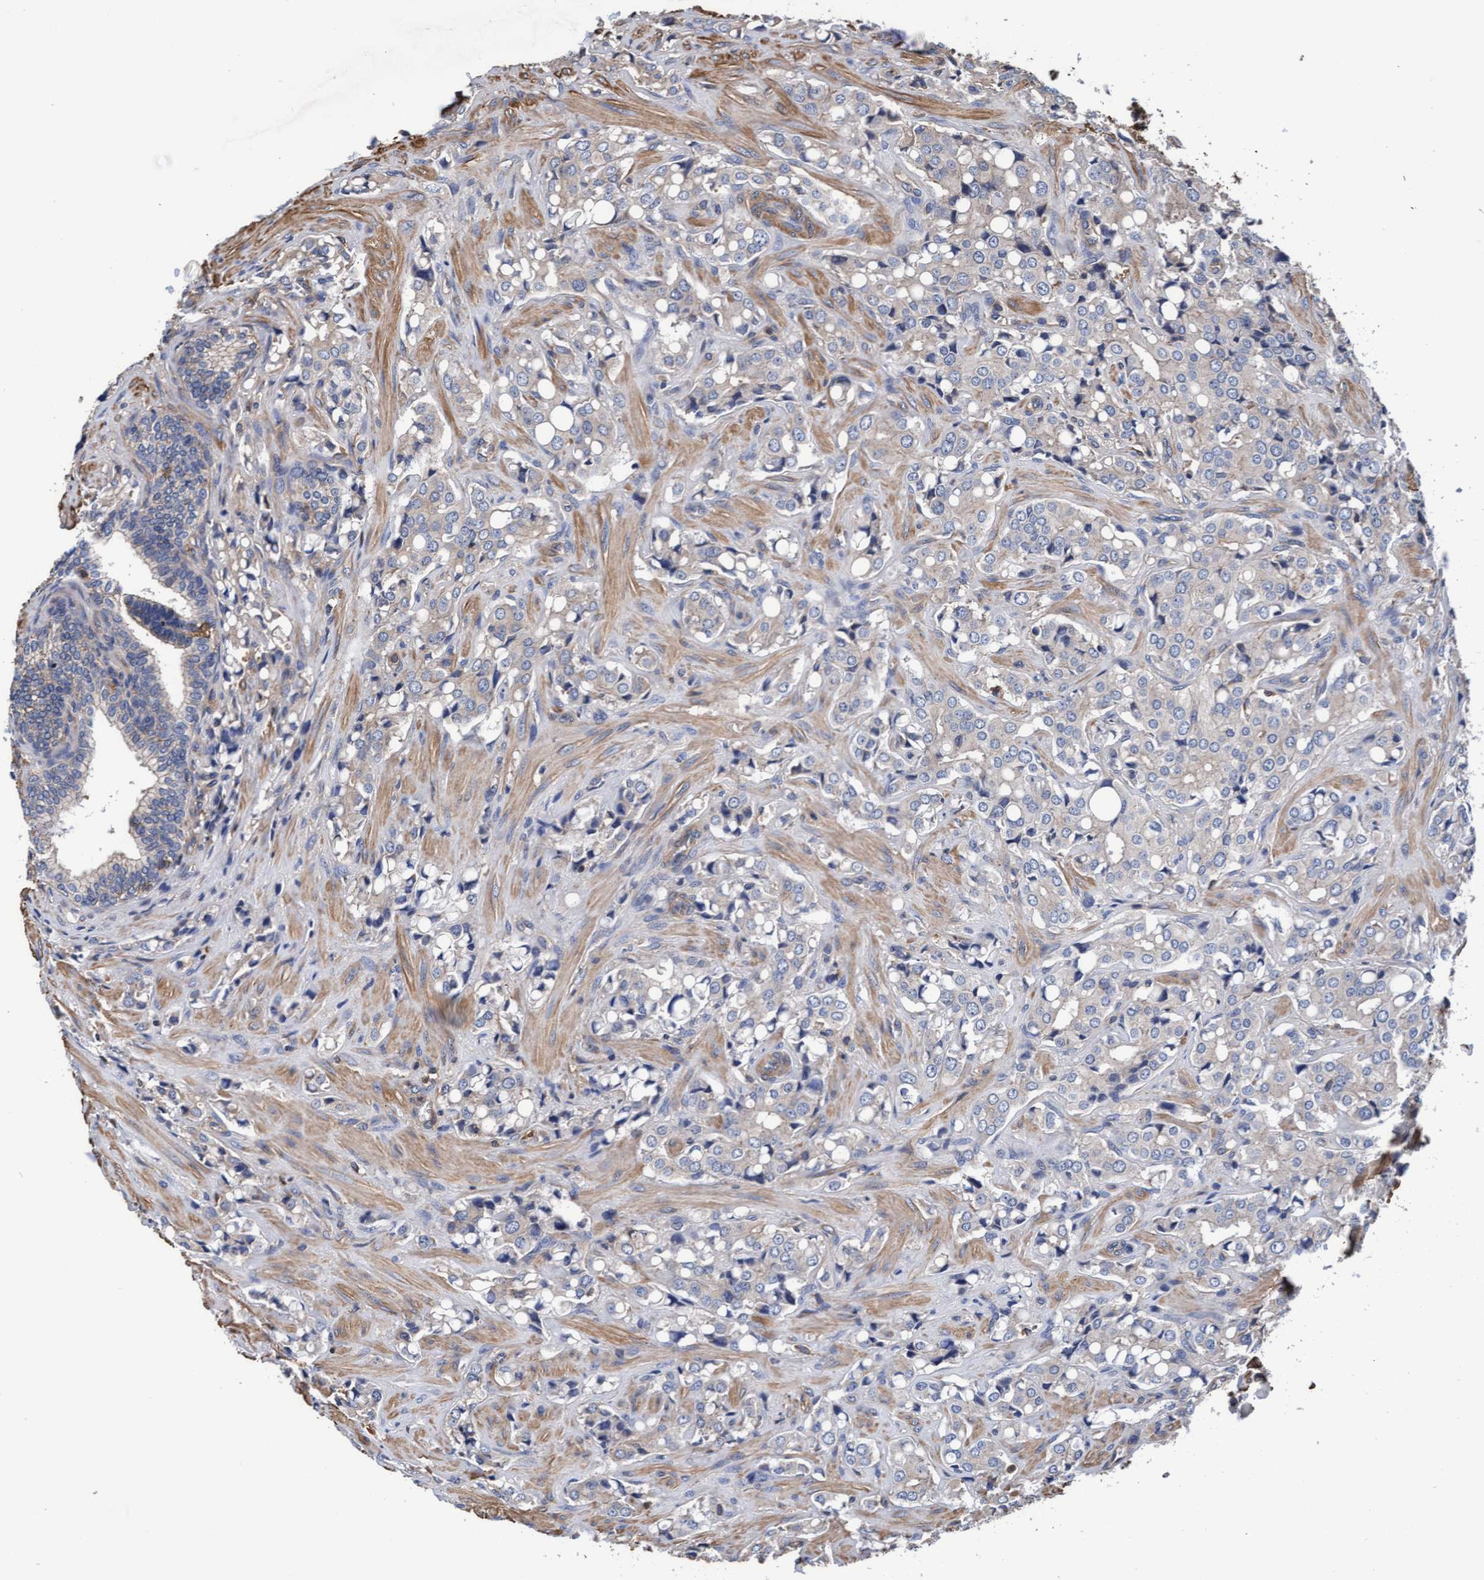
{"staining": {"intensity": "negative", "quantity": "none", "location": "none"}, "tissue": "prostate cancer", "cell_type": "Tumor cells", "image_type": "cancer", "snomed": [{"axis": "morphology", "description": "Adenocarcinoma, High grade"}, {"axis": "topography", "description": "Prostate"}], "caption": "DAB immunohistochemical staining of high-grade adenocarcinoma (prostate) shows no significant positivity in tumor cells.", "gene": "GRHPR", "patient": {"sex": "male", "age": 52}}